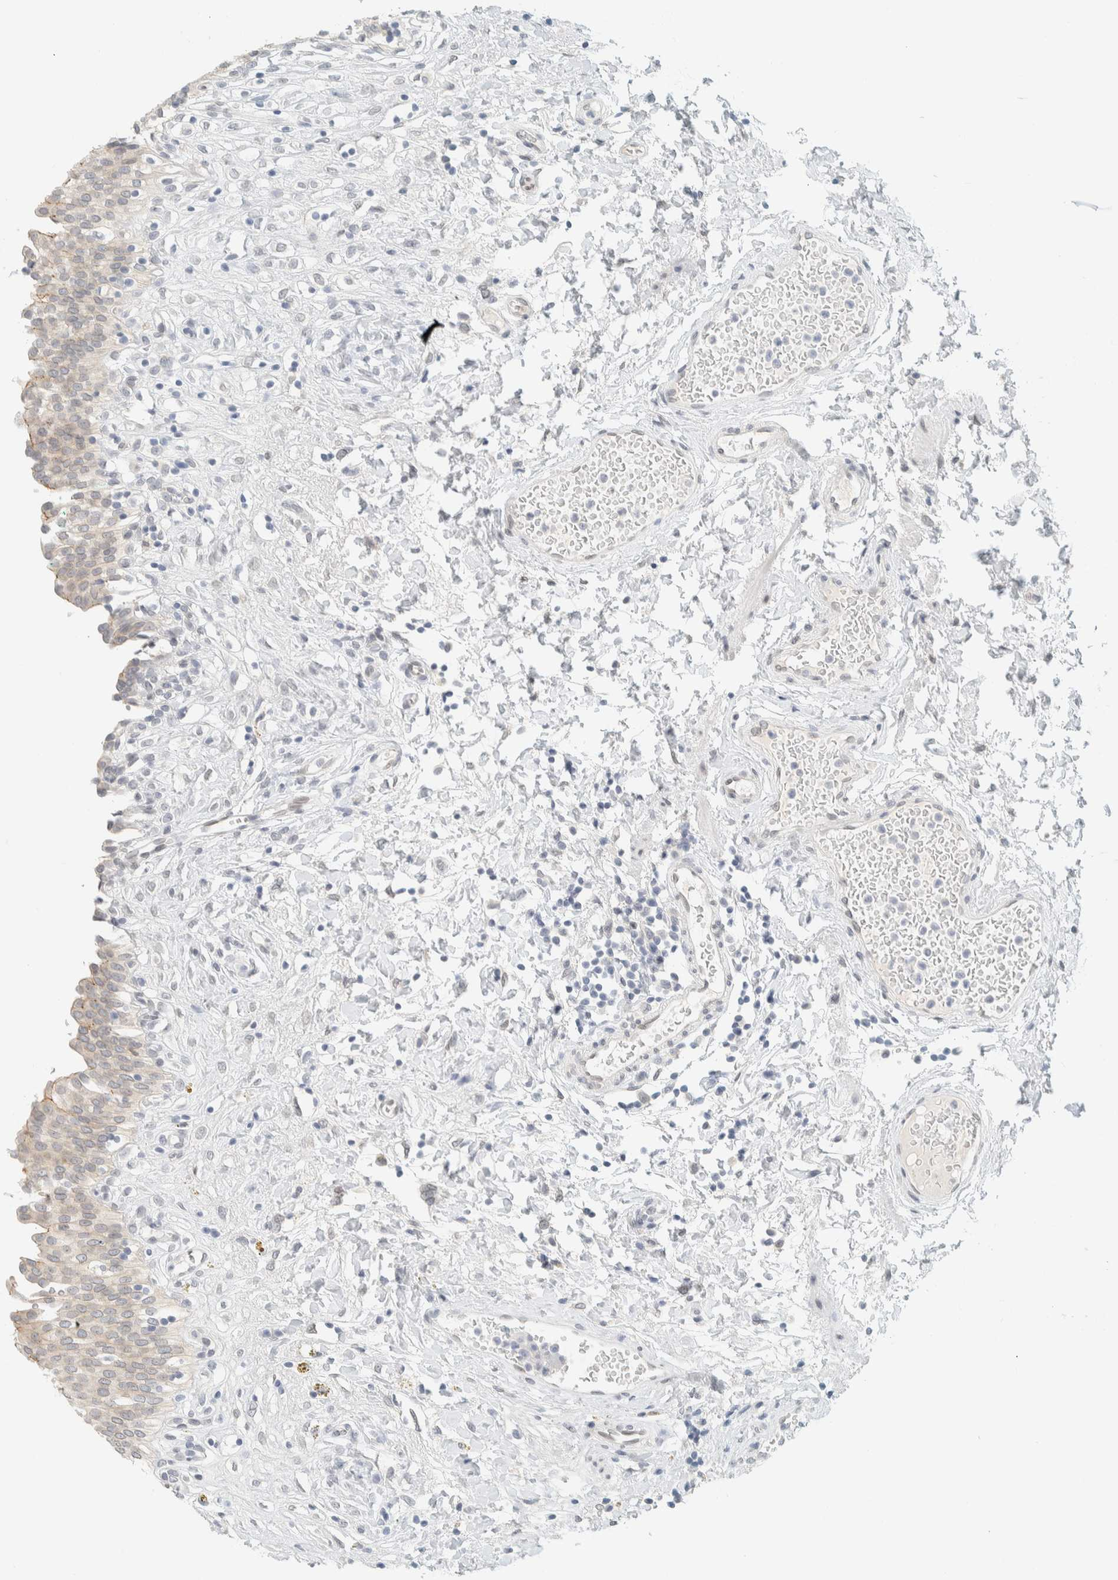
{"staining": {"intensity": "weak", "quantity": "25%-75%", "location": "cytoplasmic/membranous"}, "tissue": "urinary bladder", "cell_type": "Urothelial cells", "image_type": "normal", "snomed": [{"axis": "morphology", "description": "Urothelial carcinoma, High grade"}, {"axis": "topography", "description": "Urinary bladder"}], "caption": "Immunohistochemical staining of benign human urinary bladder exhibits 25%-75% levels of weak cytoplasmic/membranous protein staining in about 25%-75% of urothelial cells.", "gene": "C1QTNF12", "patient": {"sex": "male", "age": 46}}